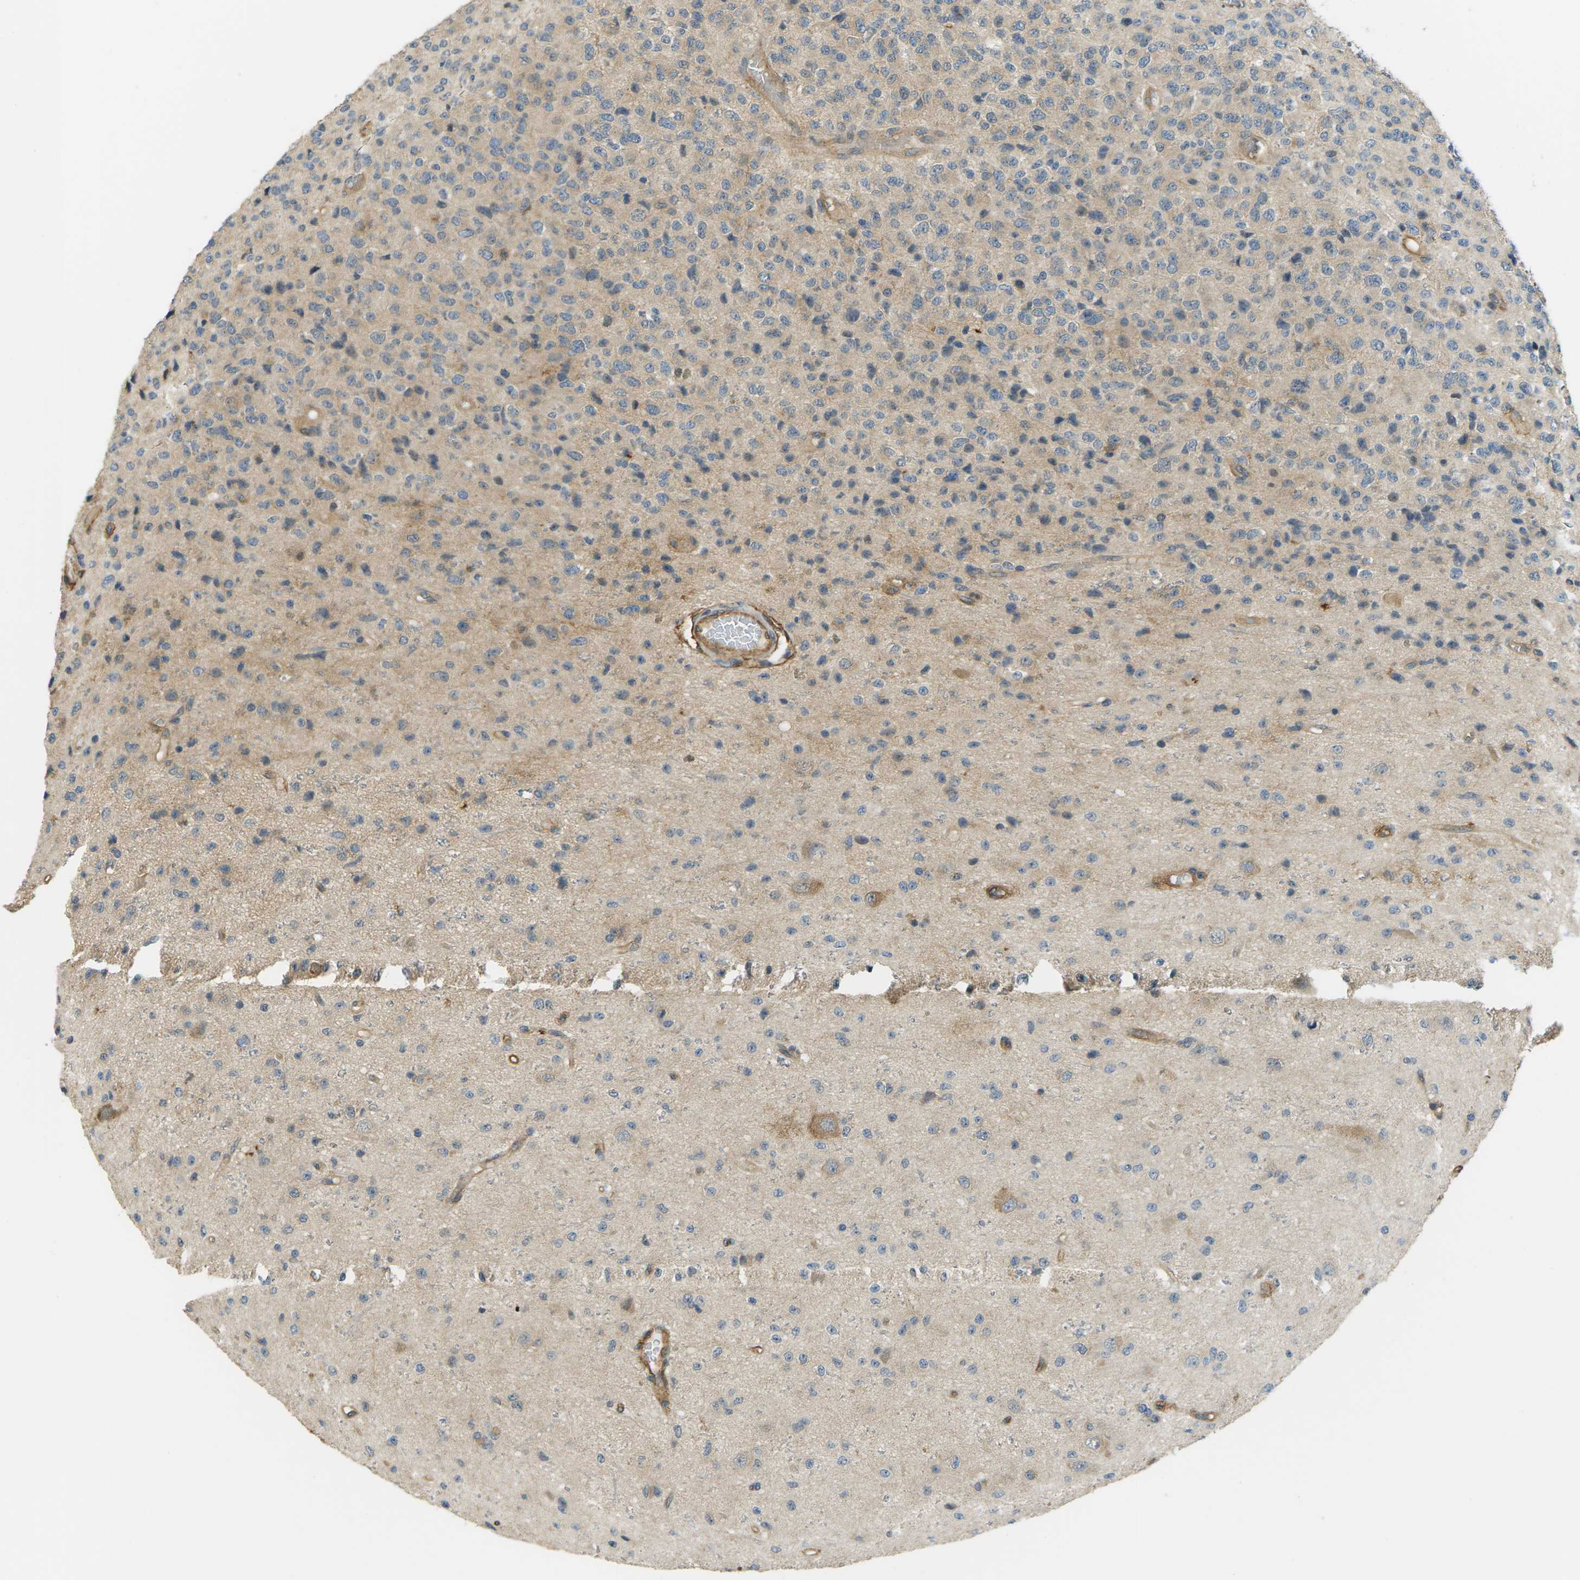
{"staining": {"intensity": "weak", "quantity": "<25%", "location": "cytoplasmic/membranous"}, "tissue": "glioma", "cell_type": "Tumor cells", "image_type": "cancer", "snomed": [{"axis": "morphology", "description": "Glioma, malignant, High grade"}, {"axis": "topography", "description": "pancreas cauda"}], "caption": "Tumor cells are negative for protein expression in human glioma.", "gene": "DDHD2", "patient": {"sex": "male", "age": 60}}